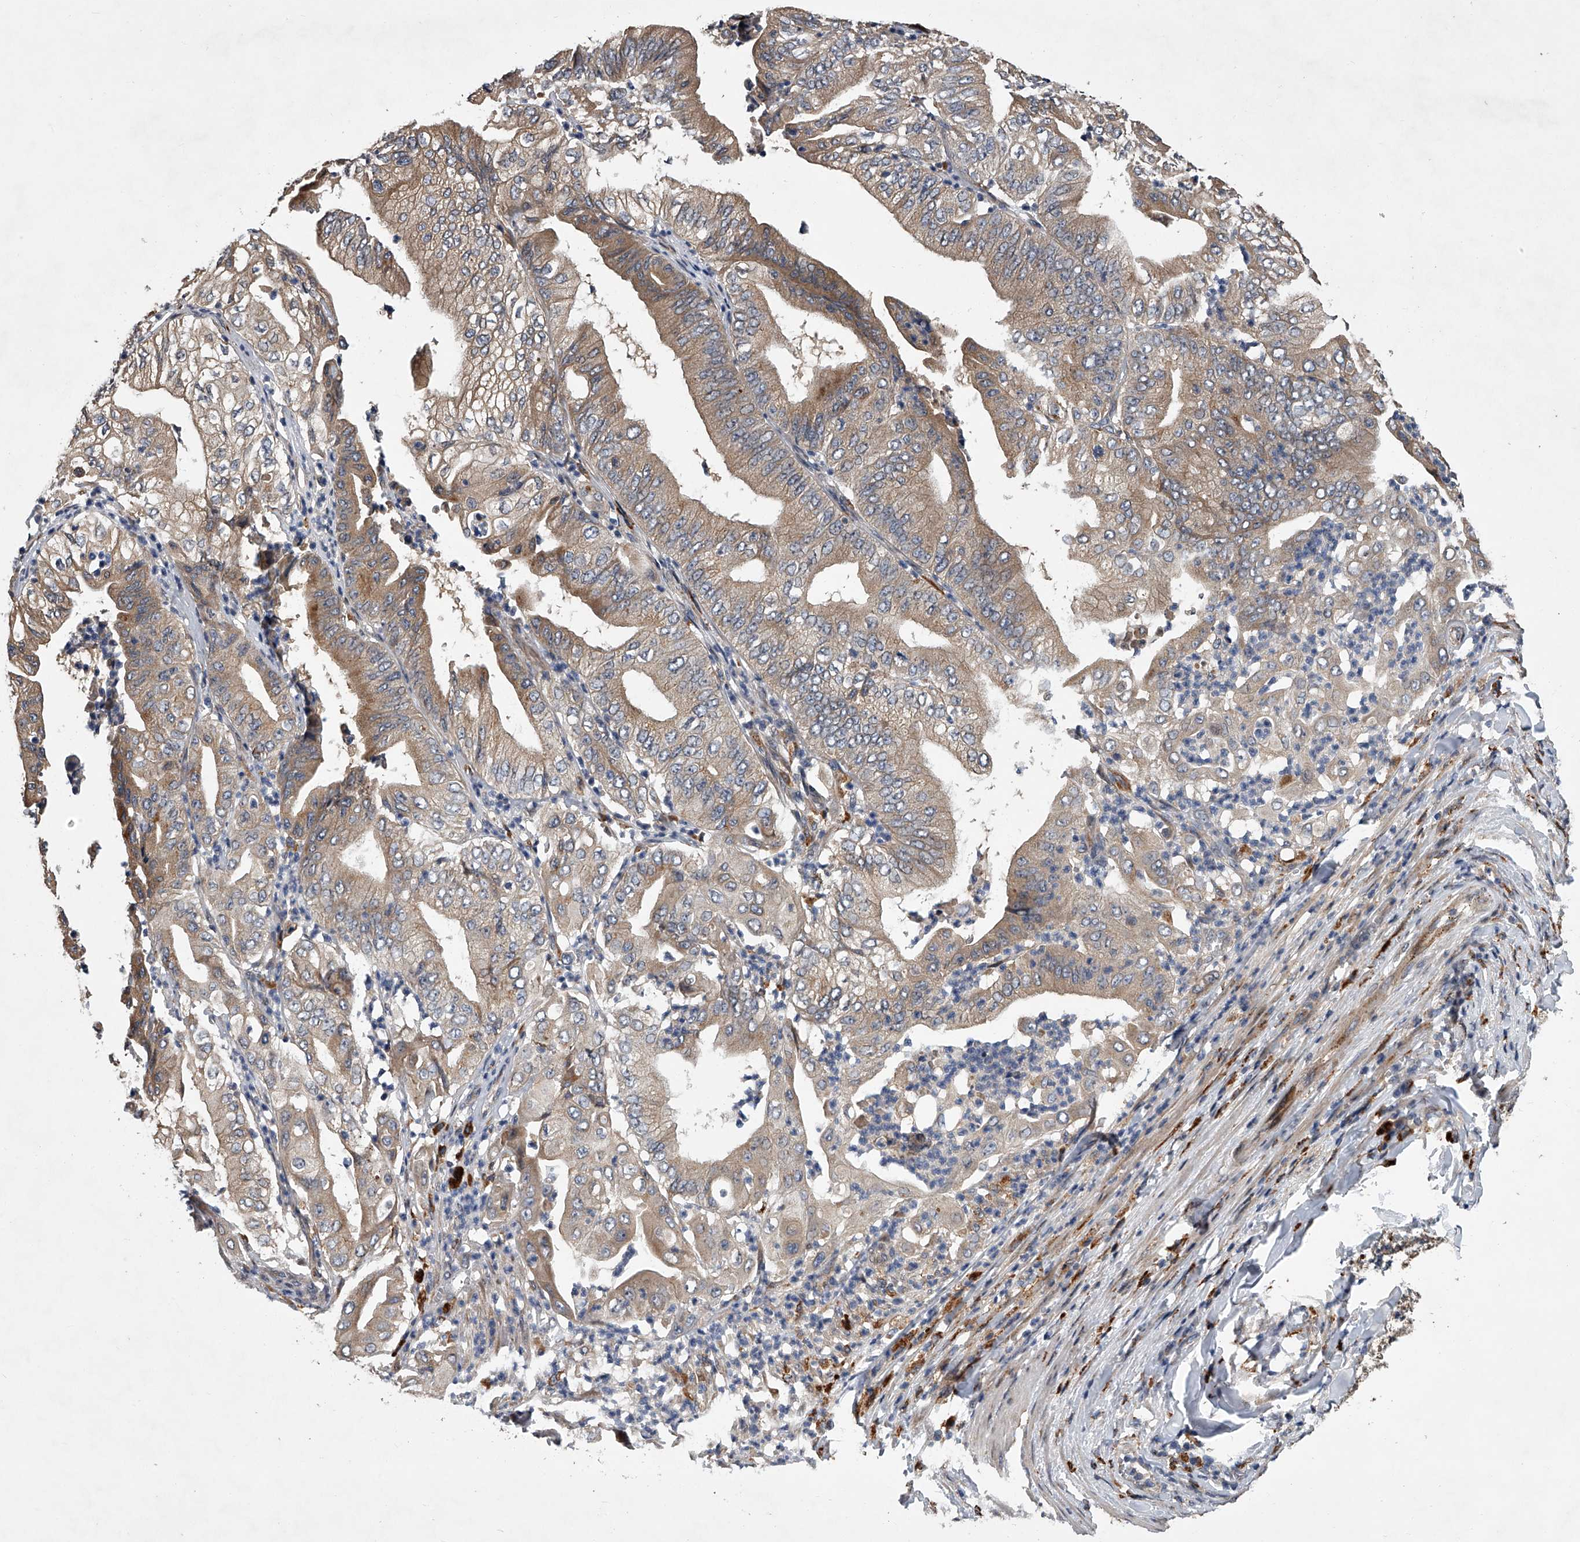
{"staining": {"intensity": "moderate", "quantity": ">75%", "location": "cytoplasmic/membranous"}, "tissue": "pancreatic cancer", "cell_type": "Tumor cells", "image_type": "cancer", "snomed": [{"axis": "morphology", "description": "Adenocarcinoma, NOS"}, {"axis": "topography", "description": "Pancreas"}], "caption": "The photomicrograph demonstrates staining of pancreatic adenocarcinoma, revealing moderate cytoplasmic/membranous protein positivity (brown color) within tumor cells. Ihc stains the protein in brown and the nuclei are stained blue.", "gene": "TRIM8", "patient": {"sex": "female", "age": 77}}